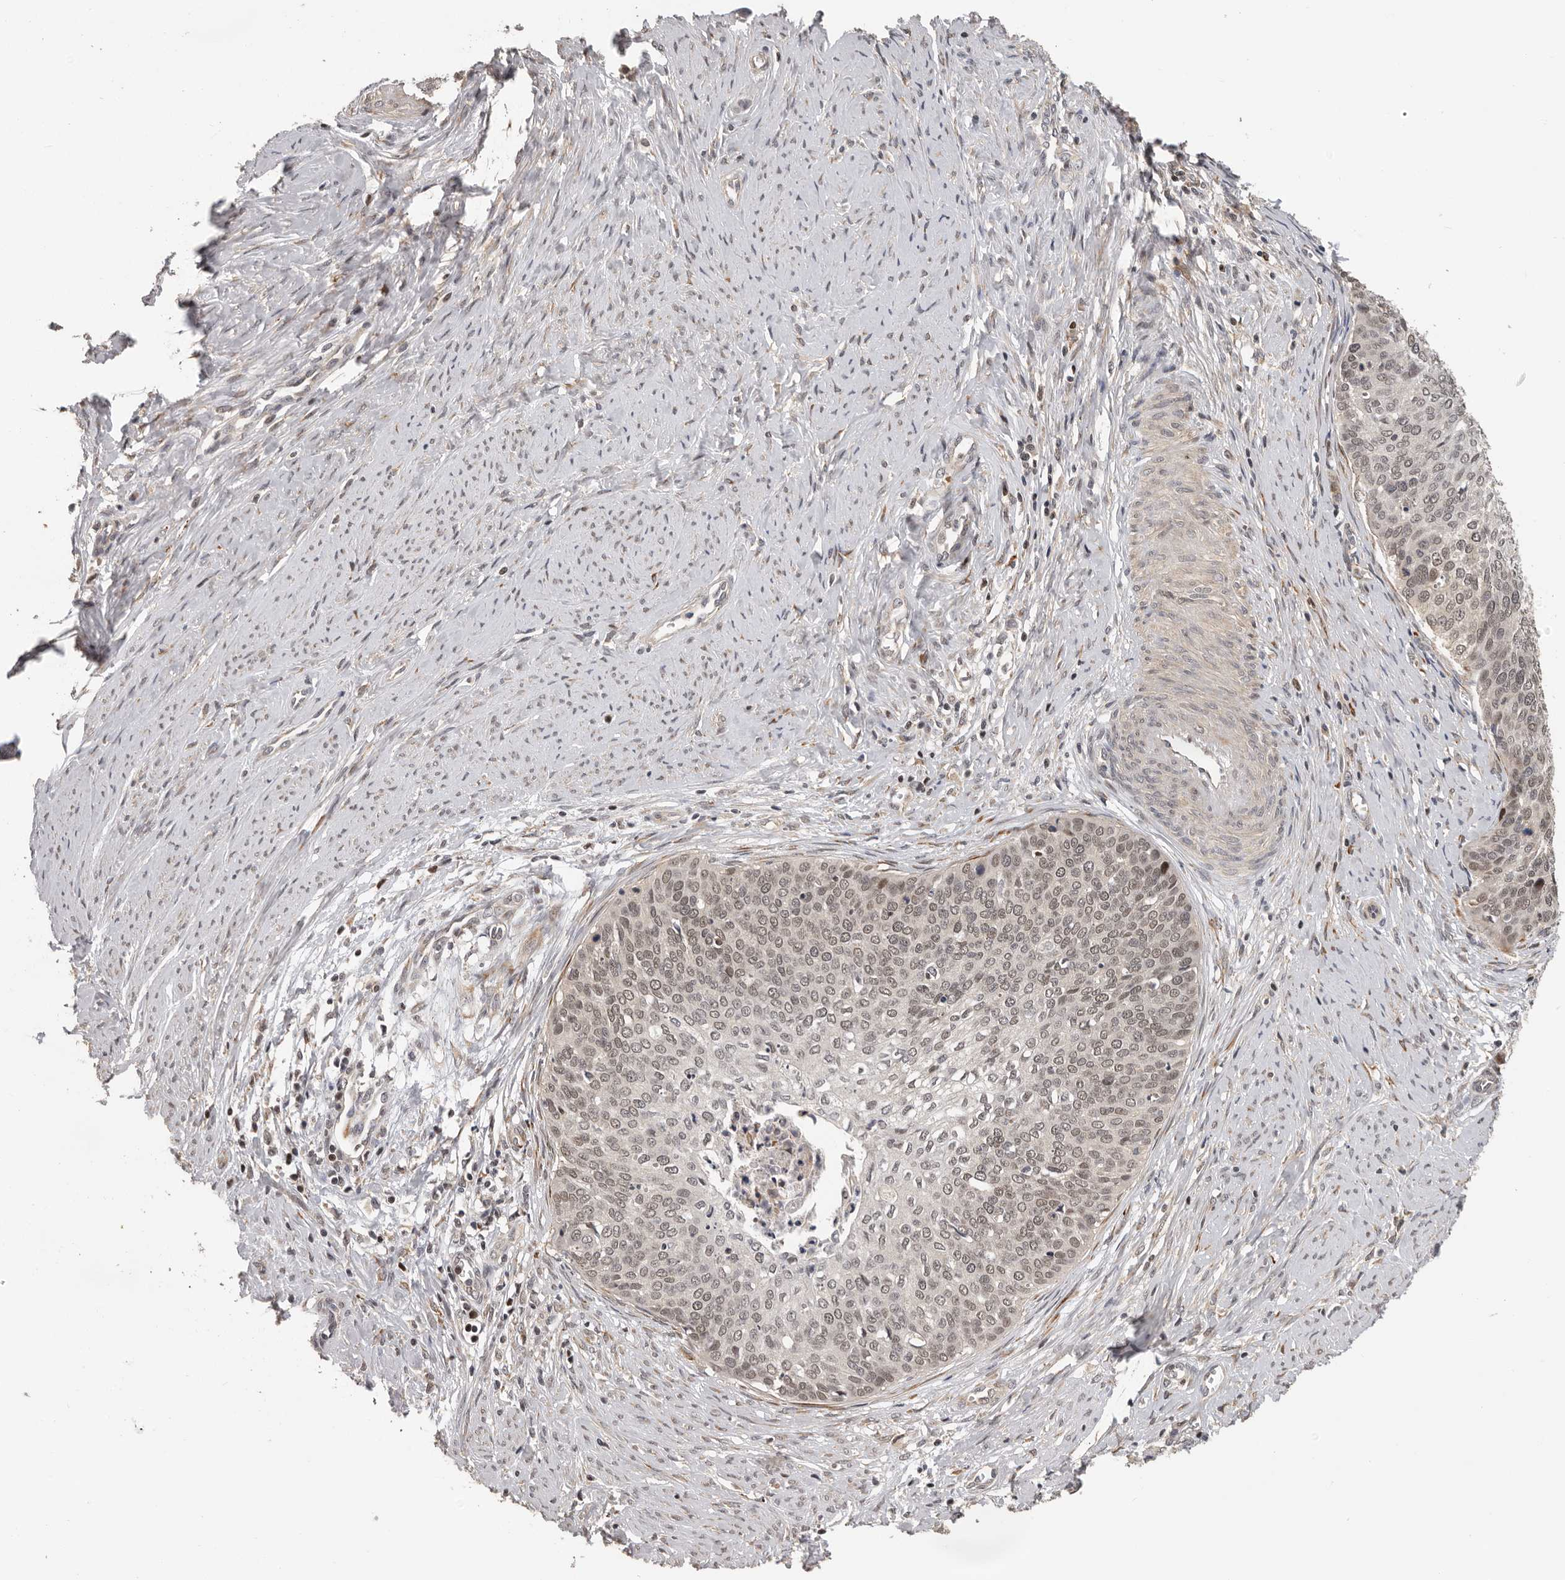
{"staining": {"intensity": "weak", "quantity": ">75%", "location": "nuclear"}, "tissue": "cervical cancer", "cell_type": "Tumor cells", "image_type": "cancer", "snomed": [{"axis": "morphology", "description": "Squamous cell carcinoma, NOS"}, {"axis": "topography", "description": "Cervix"}], "caption": "There is low levels of weak nuclear expression in tumor cells of cervical cancer (squamous cell carcinoma), as demonstrated by immunohistochemical staining (brown color).", "gene": "HENMT1", "patient": {"sex": "female", "age": 37}}